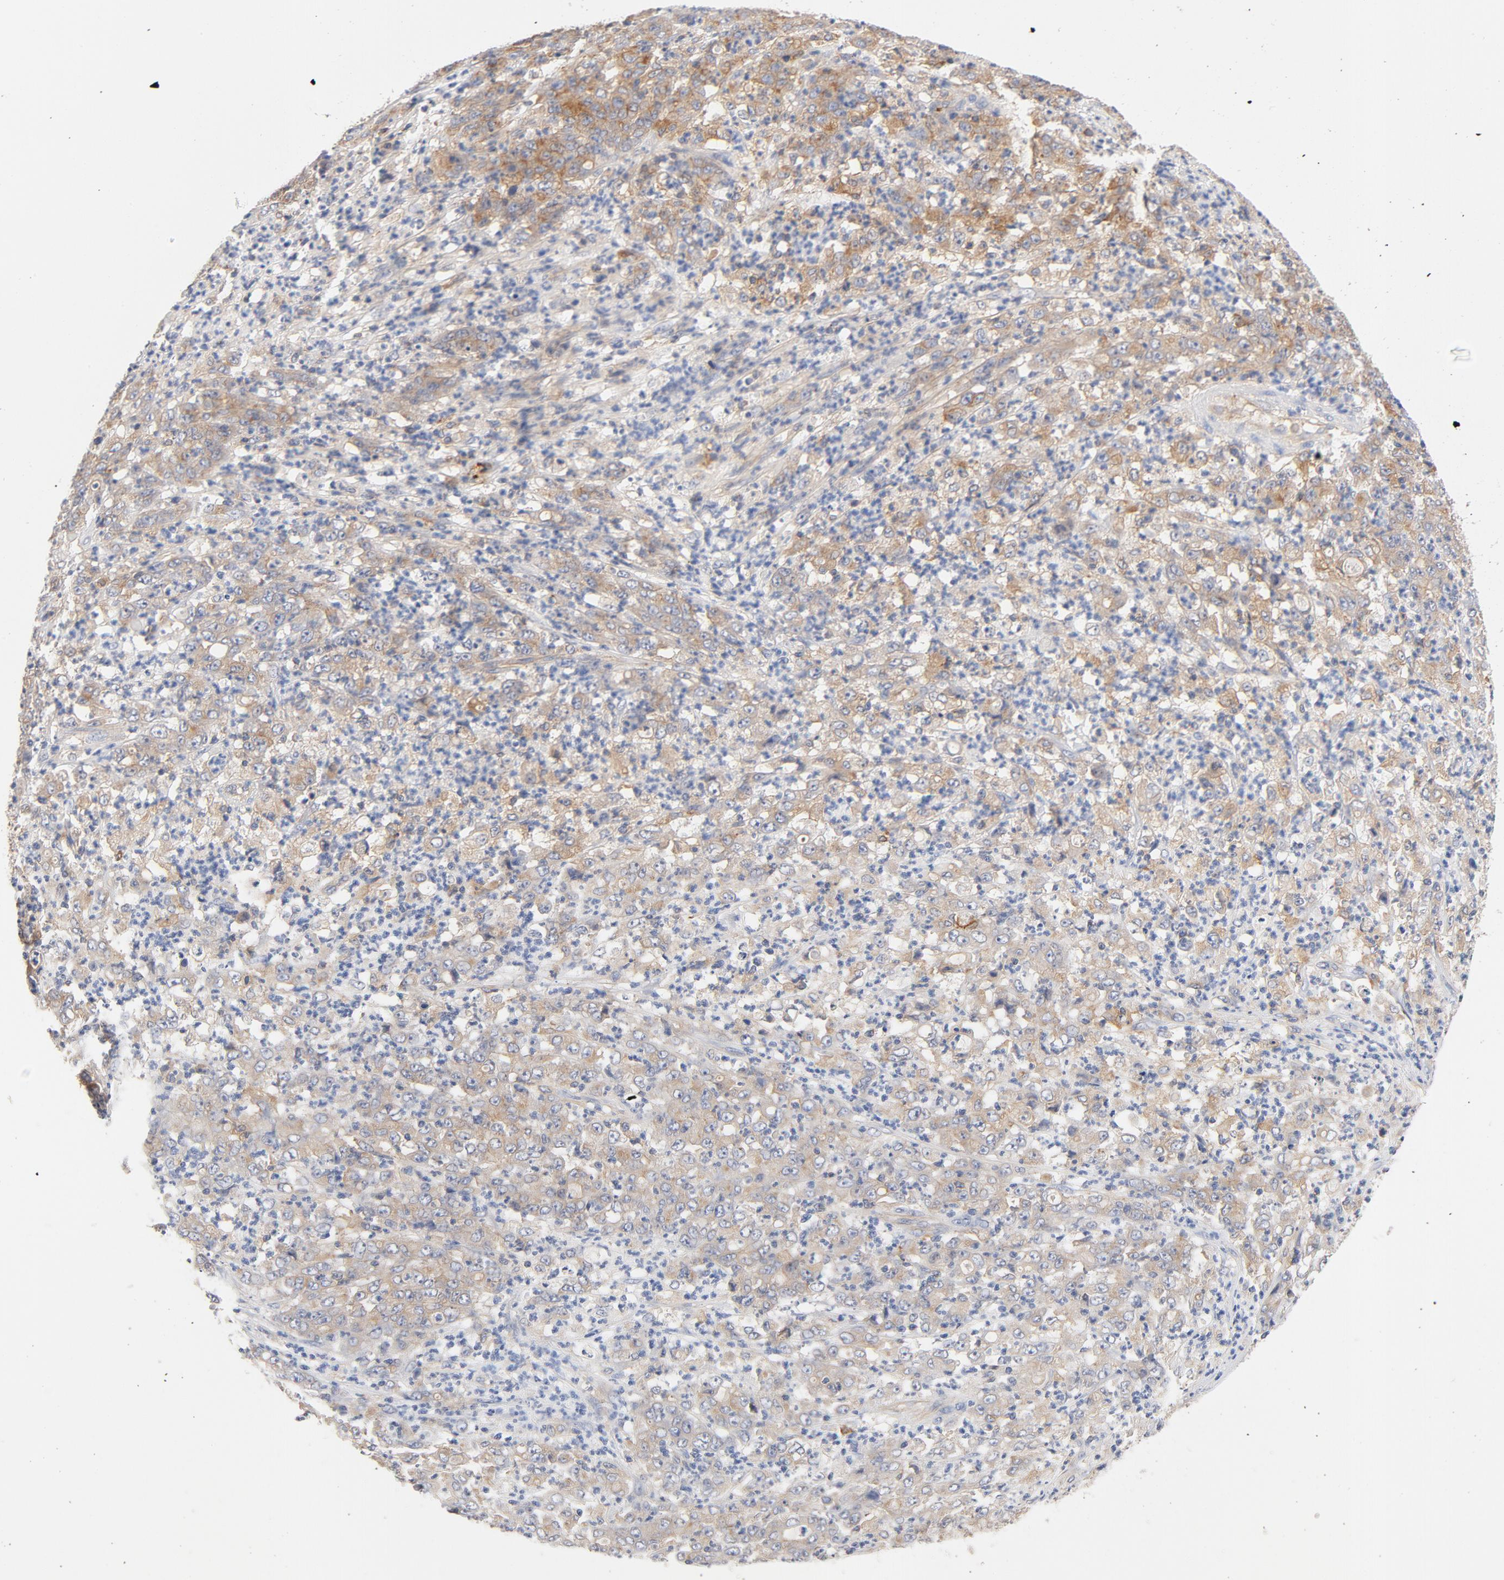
{"staining": {"intensity": "weak", "quantity": ">75%", "location": "cytoplasmic/membranous"}, "tissue": "stomach cancer", "cell_type": "Tumor cells", "image_type": "cancer", "snomed": [{"axis": "morphology", "description": "Adenocarcinoma, NOS"}, {"axis": "topography", "description": "Stomach, lower"}], "caption": "The image shows a brown stain indicating the presence of a protein in the cytoplasmic/membranous of tumor cells in stomach cancer (adenocarcinoma).", "gene": "SRC", "patient": {"sex": "female", "age": 71}}